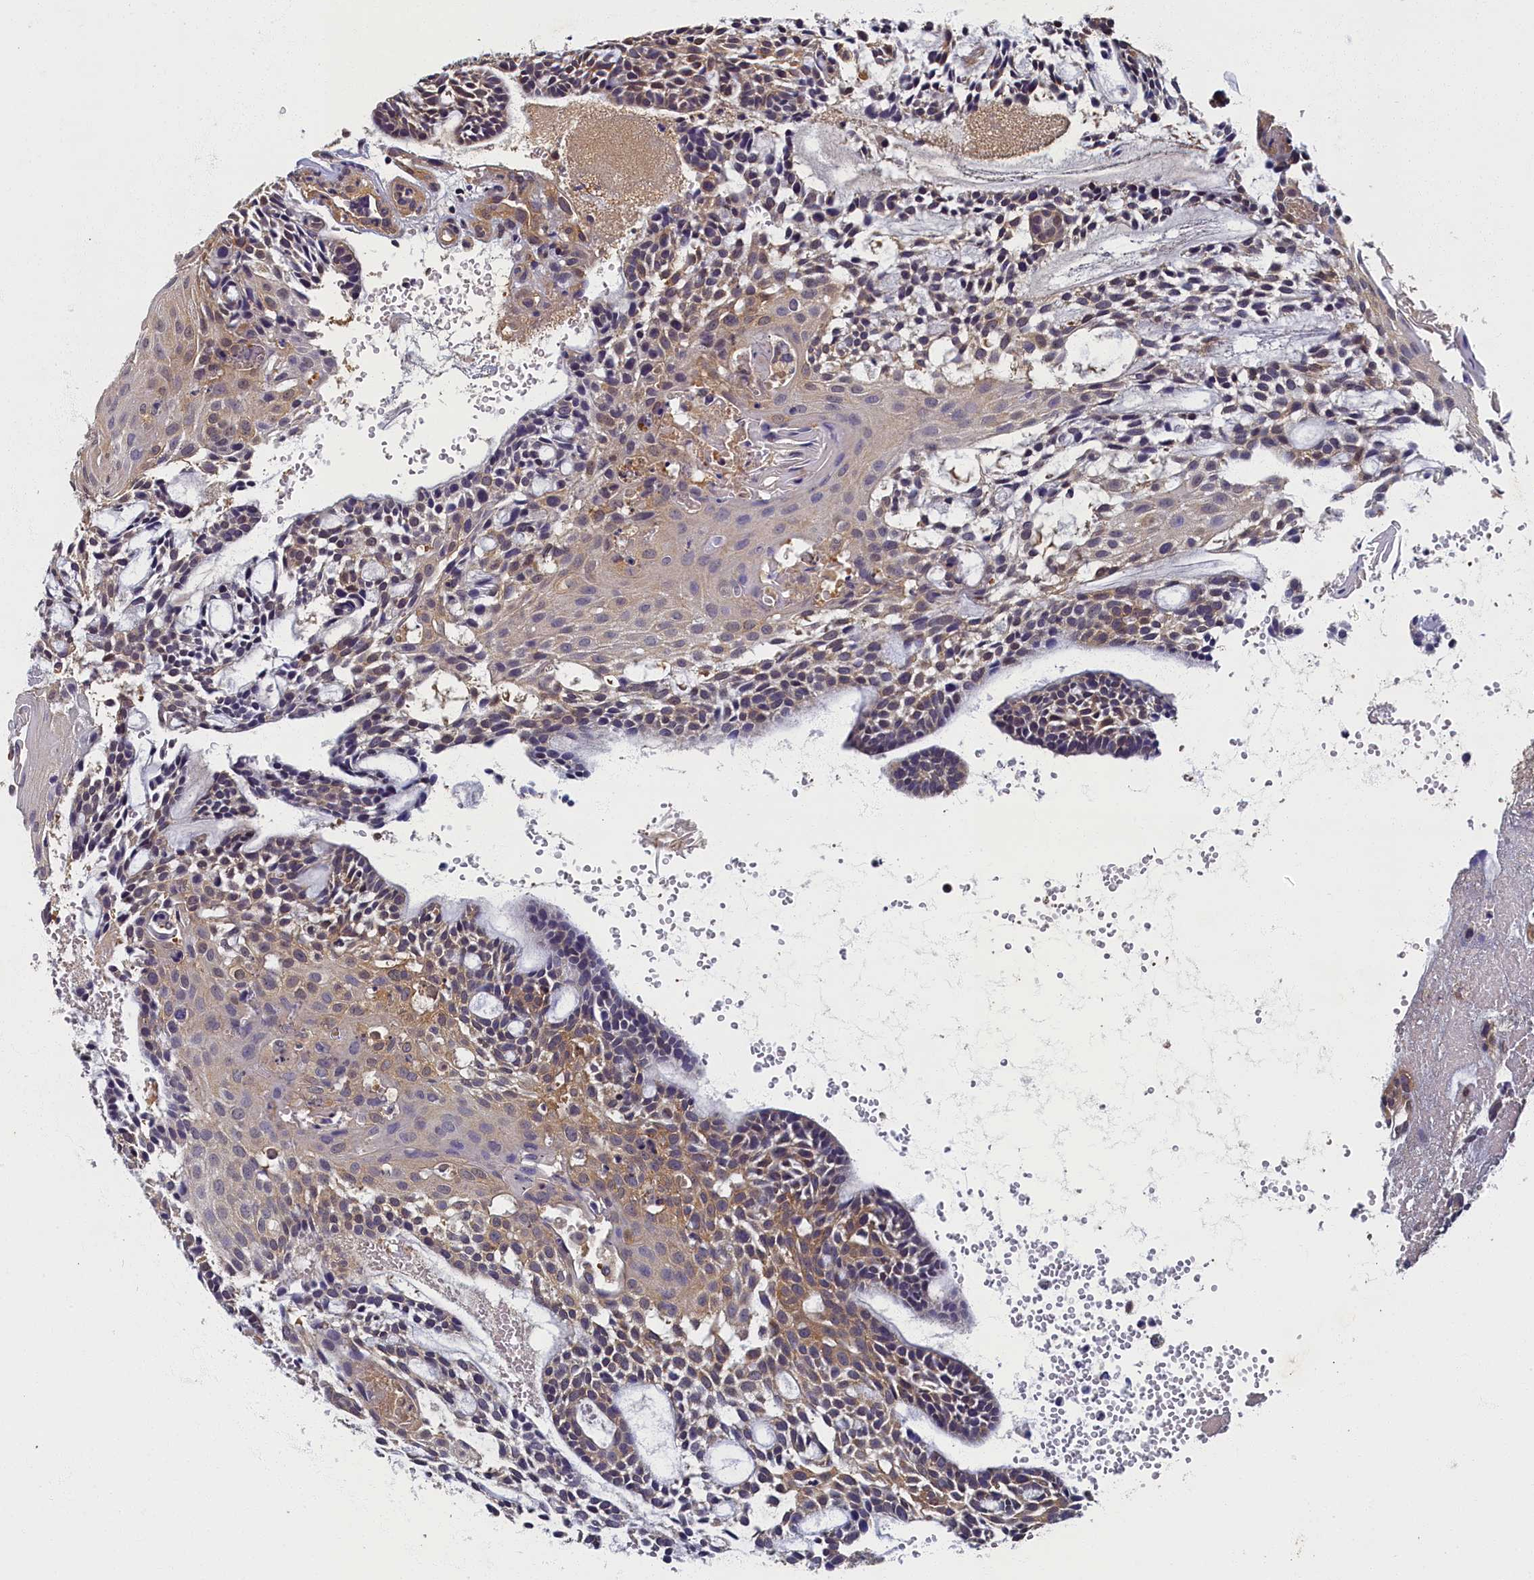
{"staining": {"intensity": "moderate", "quantity": "<25%", "location": "cytoplasmic/membranous"}, "tissue": "head and neck cancer", "cell_type": "Tumor cells", "image_type": "cancer", "snomed": [{"axis": "morphology", "description": "Adenocarcinoma, NOS"}, {"axis": "topography", "description": "Subcutis"}, {"axis": "topography", "description": "Head-Neck"}], "caption": "Moderate cytoplasmic/membranous protein staining is identified in about <25% of tumor cells in head and neck cancer. The staining was performed using DAB to visualize the protein expression in brown, while the nuclei were stained in blue with hematoxylin (Magnification: 20x).", "gene": "TBCB", "patient": {"sex": "female", "age": 73}}